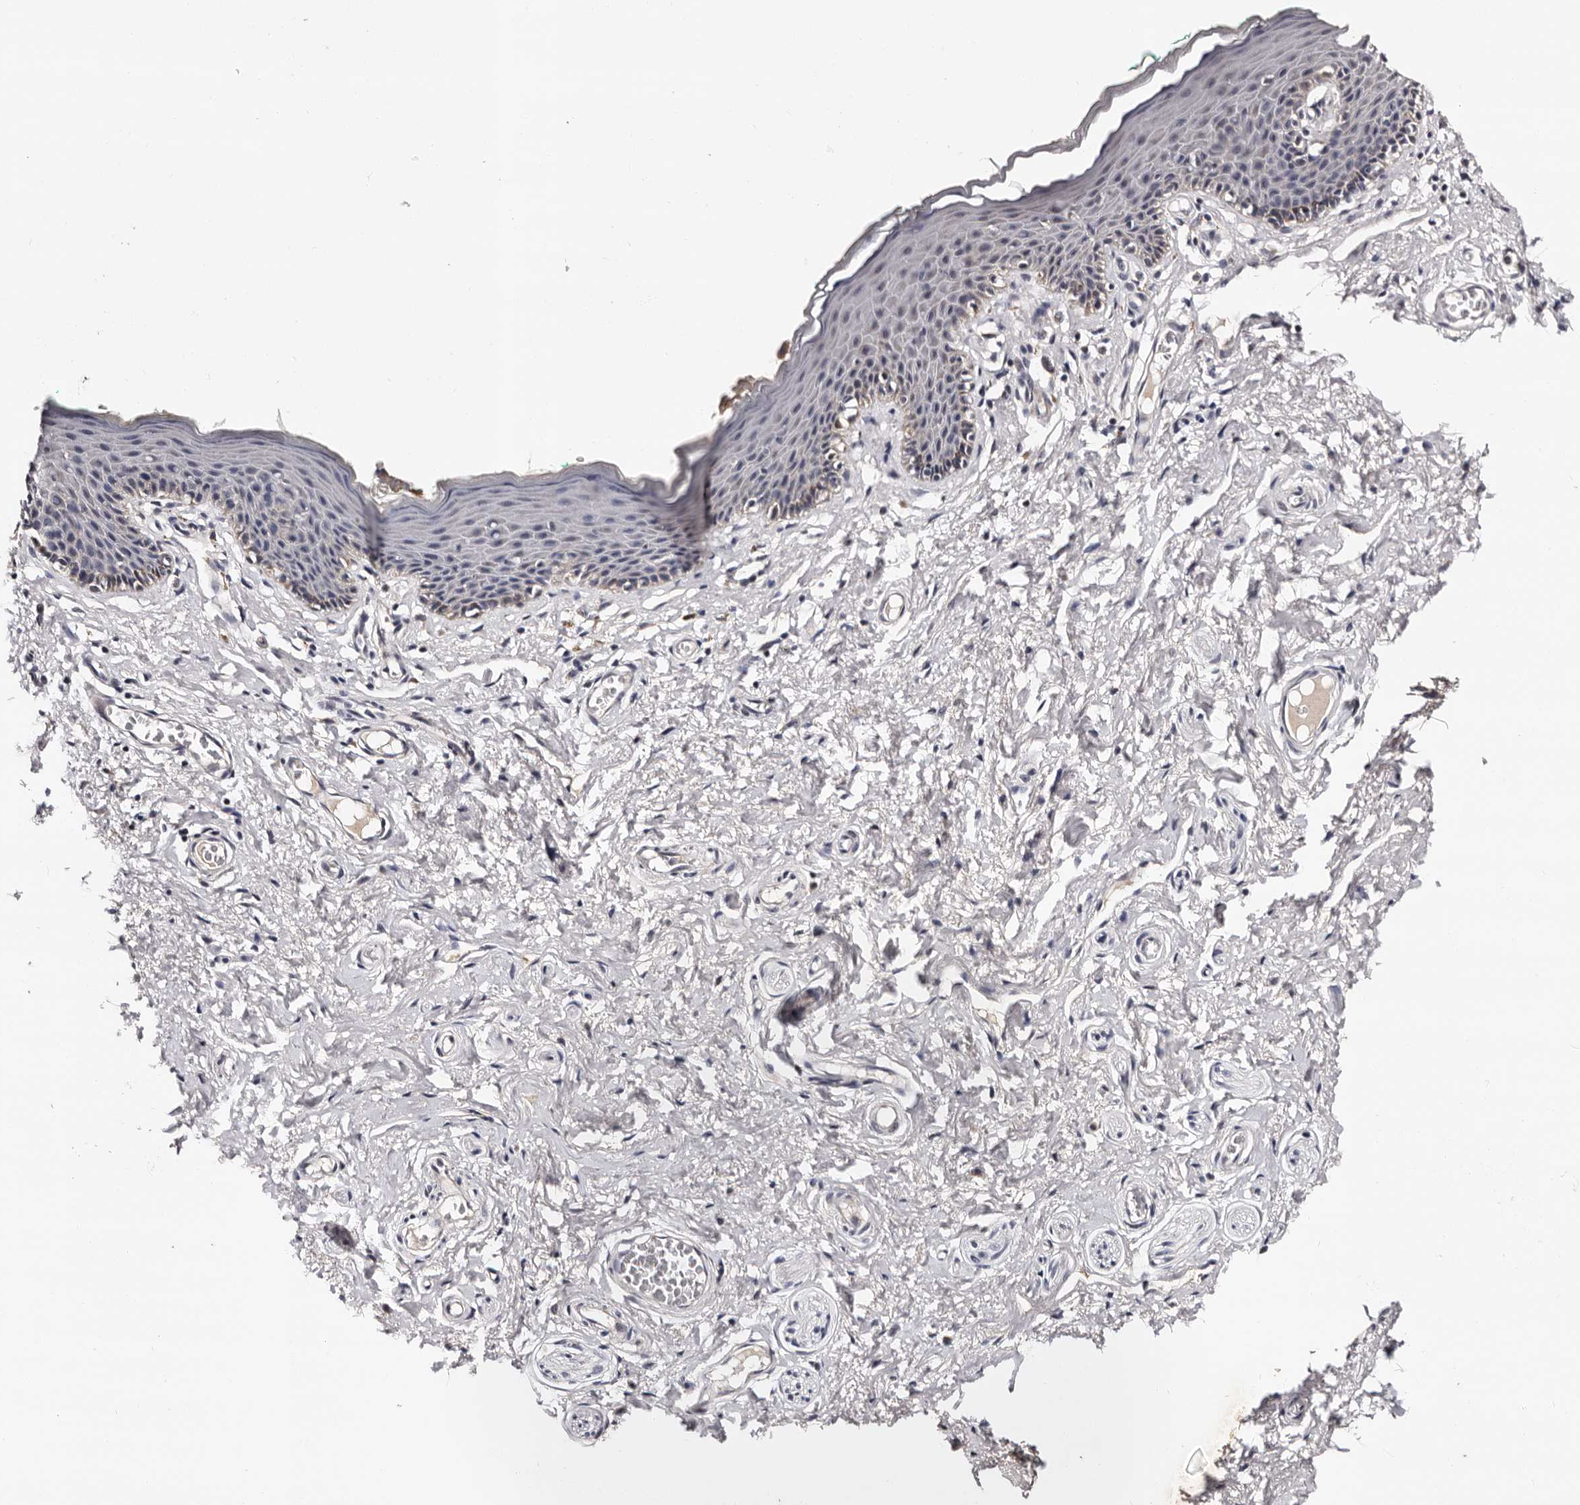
{"staining": {"intensity": "negative", "quantity": "none", "location": "none"}, "tissue": "skin", "cell_type": "Epidermal cells", "image_type": "normal", "snomed": [{"axis": "morphology", "description": "Normal tissue, NOS"}, {"axis": "topography", "description": "Vulva"}], "caption": "This photomicrograph is of benign skin stained with IHC to label a protein in brown with the nuclei are counter-stained blue. There is no expression in epidermal cells. (Stains: DAB (3,3'-diaminobenzidine) immunohistochemistry (IHC) with hematoxylin counter stain, Microscopy: brightfield microscopy at high magnification).", "gene": "TAF4B", "patient": {"sex": "female", "age": 66}}